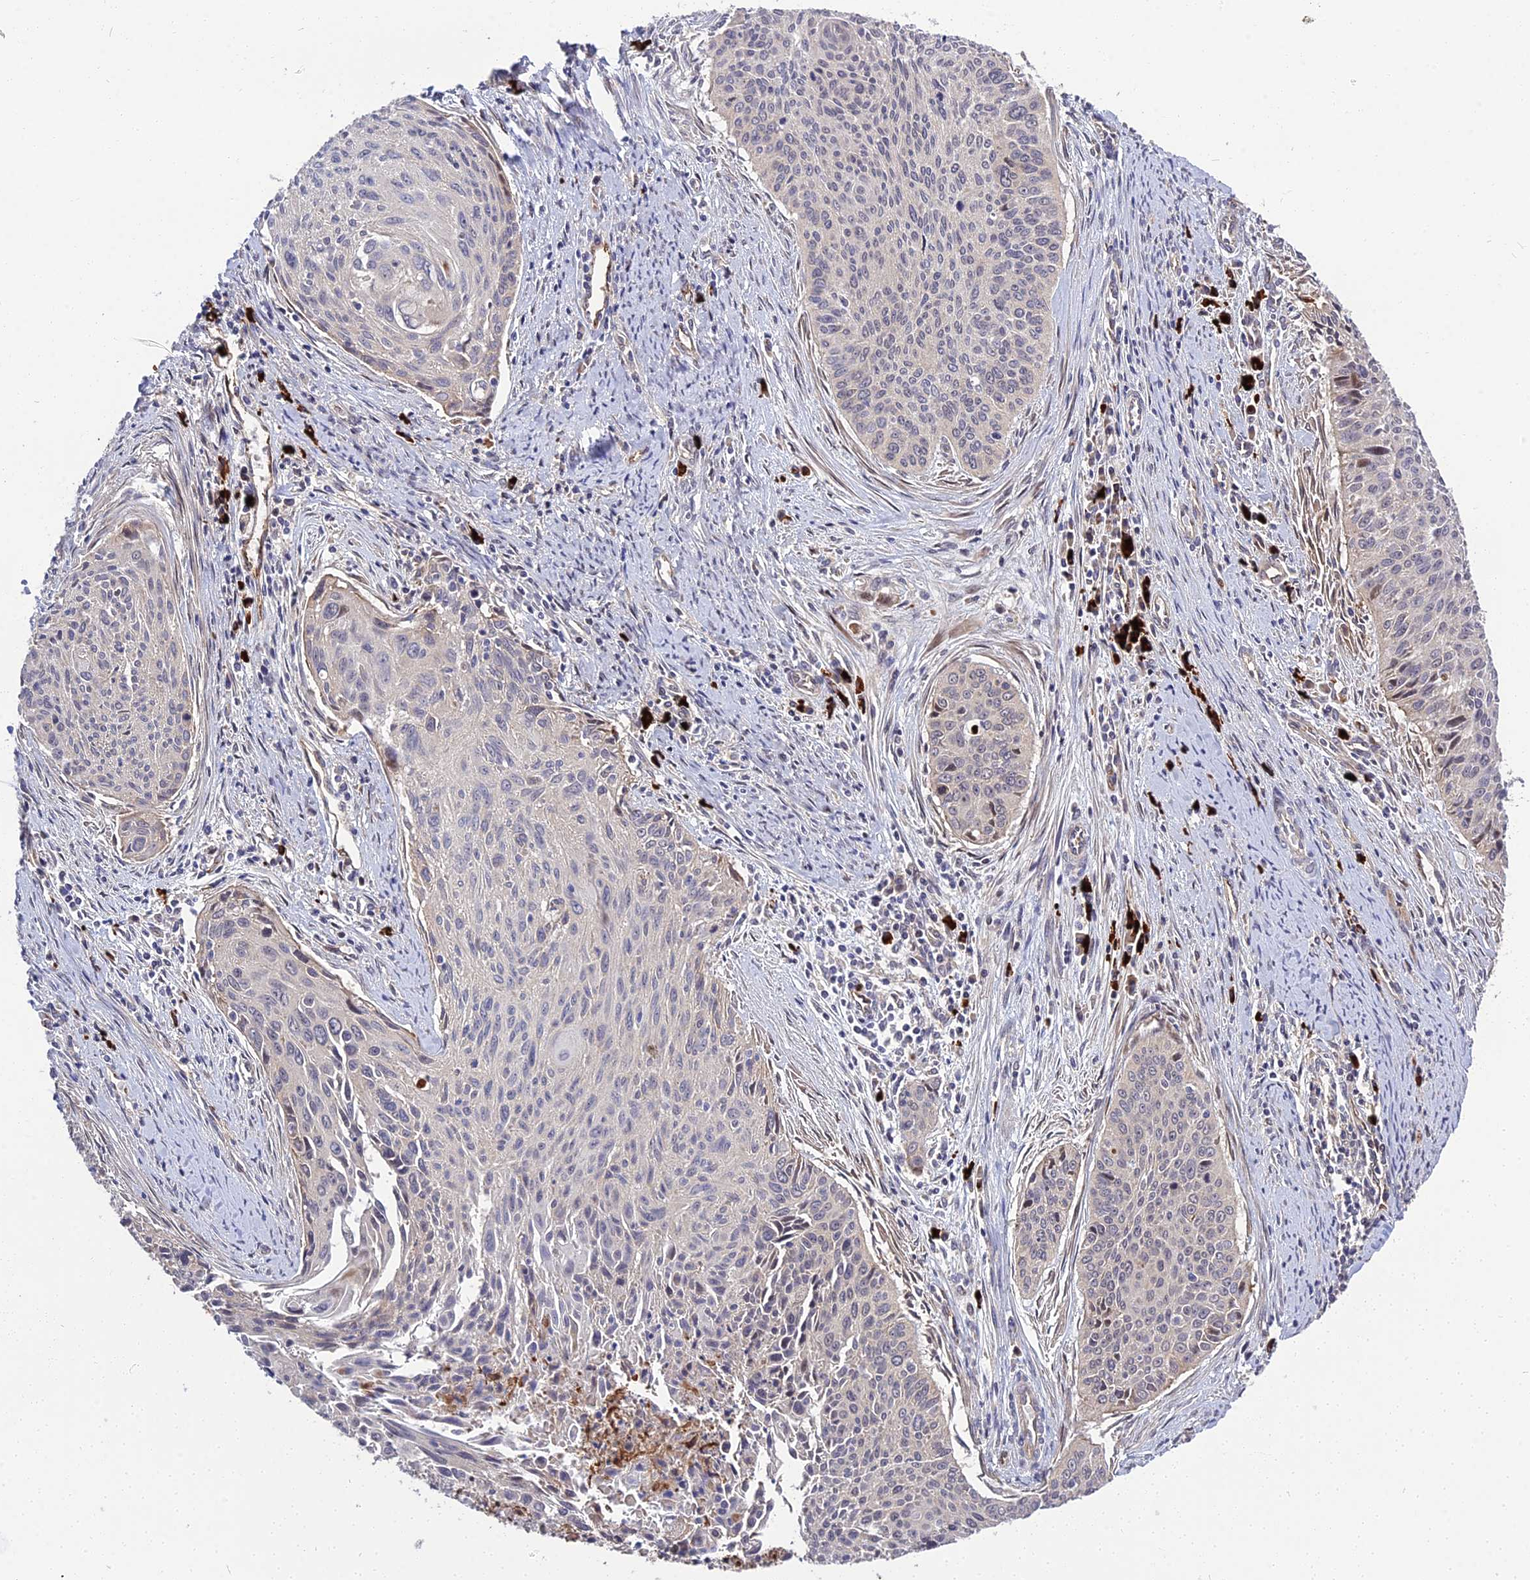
{"staining": {"intensity": "negative", "quantity": "none", "location": "none"}, "tissue": "cervical cancer", "cell_type": "Tumor cells", "image_type": "cancer", "snomed": [{"axis": "morphology", "description": "Squamous cell carcinoma, NOS"}, {"axis": "topography", "description": "Cervix"}], "caption": "Immunohistochemistry (IHC) image of human cervical cancer (squamous cell carcinoma) stained for a protein (brown), which reveals no staining in tumor cells.", "gene": "MFSD2A", "patient": {"sex": "female", "age": 55}}